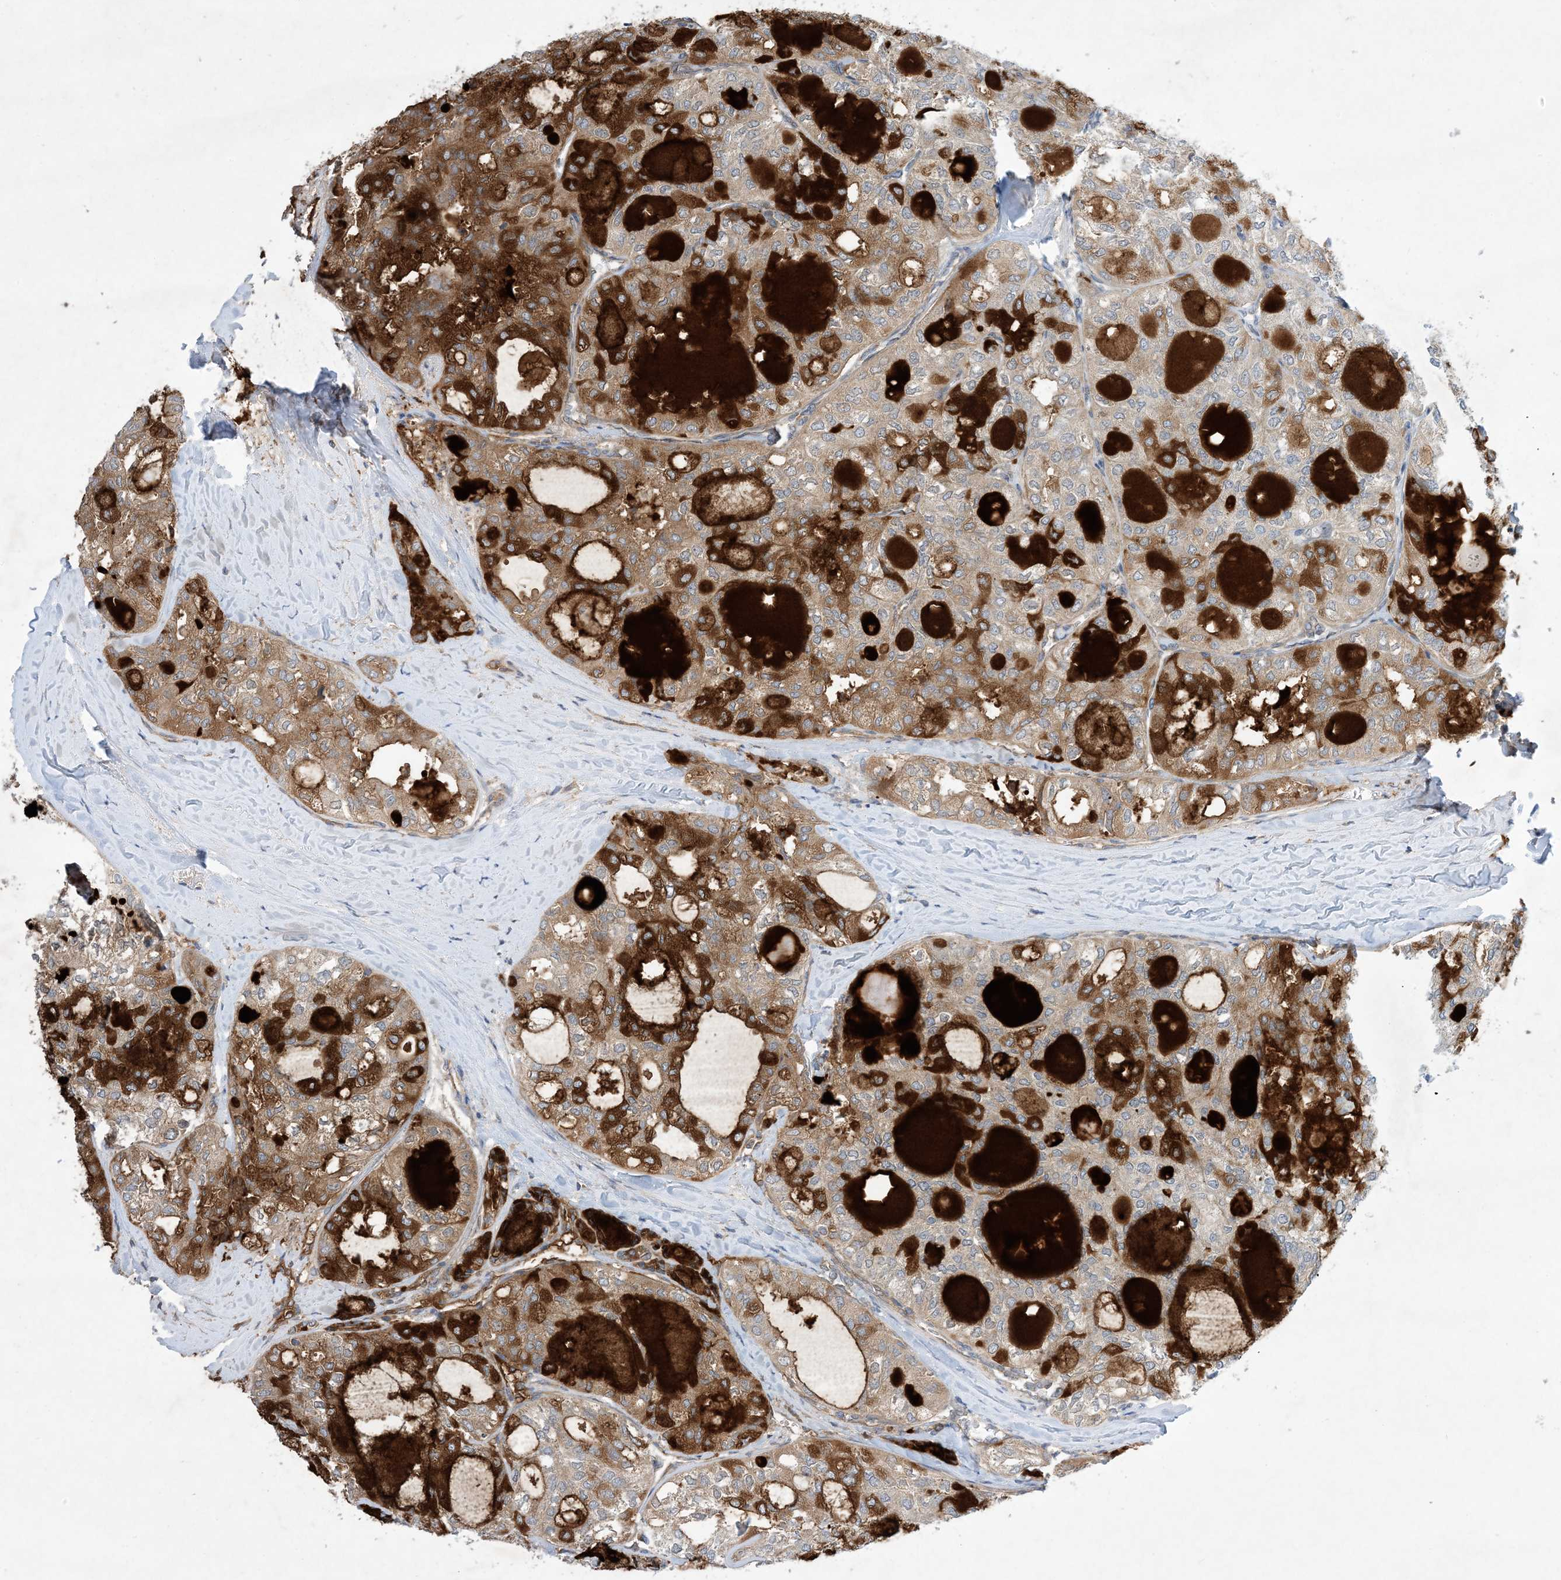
{"staining": {"intensity": "strong", "quantity": "25%-75%", "location": "cytoplasmic/membranous"}, "tissue": "thyroid cancer", "cell_type": "Tumor cells", "image_type": "cancer", "snomed": [{"axis": "morphology", "description": "Follicular adenoma carcinoma, NOS"}, {"axis": "topography", "description": "Thyroid gland"}], "caption": "Thyroid follicular adenoma carcinoma stained for a protein (brown) exhibits strong cytoplasmic/membranous positive staining in approximately 25%-75% of tumor cells.", "gene": "EHBP1", "patient": {"sex": "male", "age": 75}}